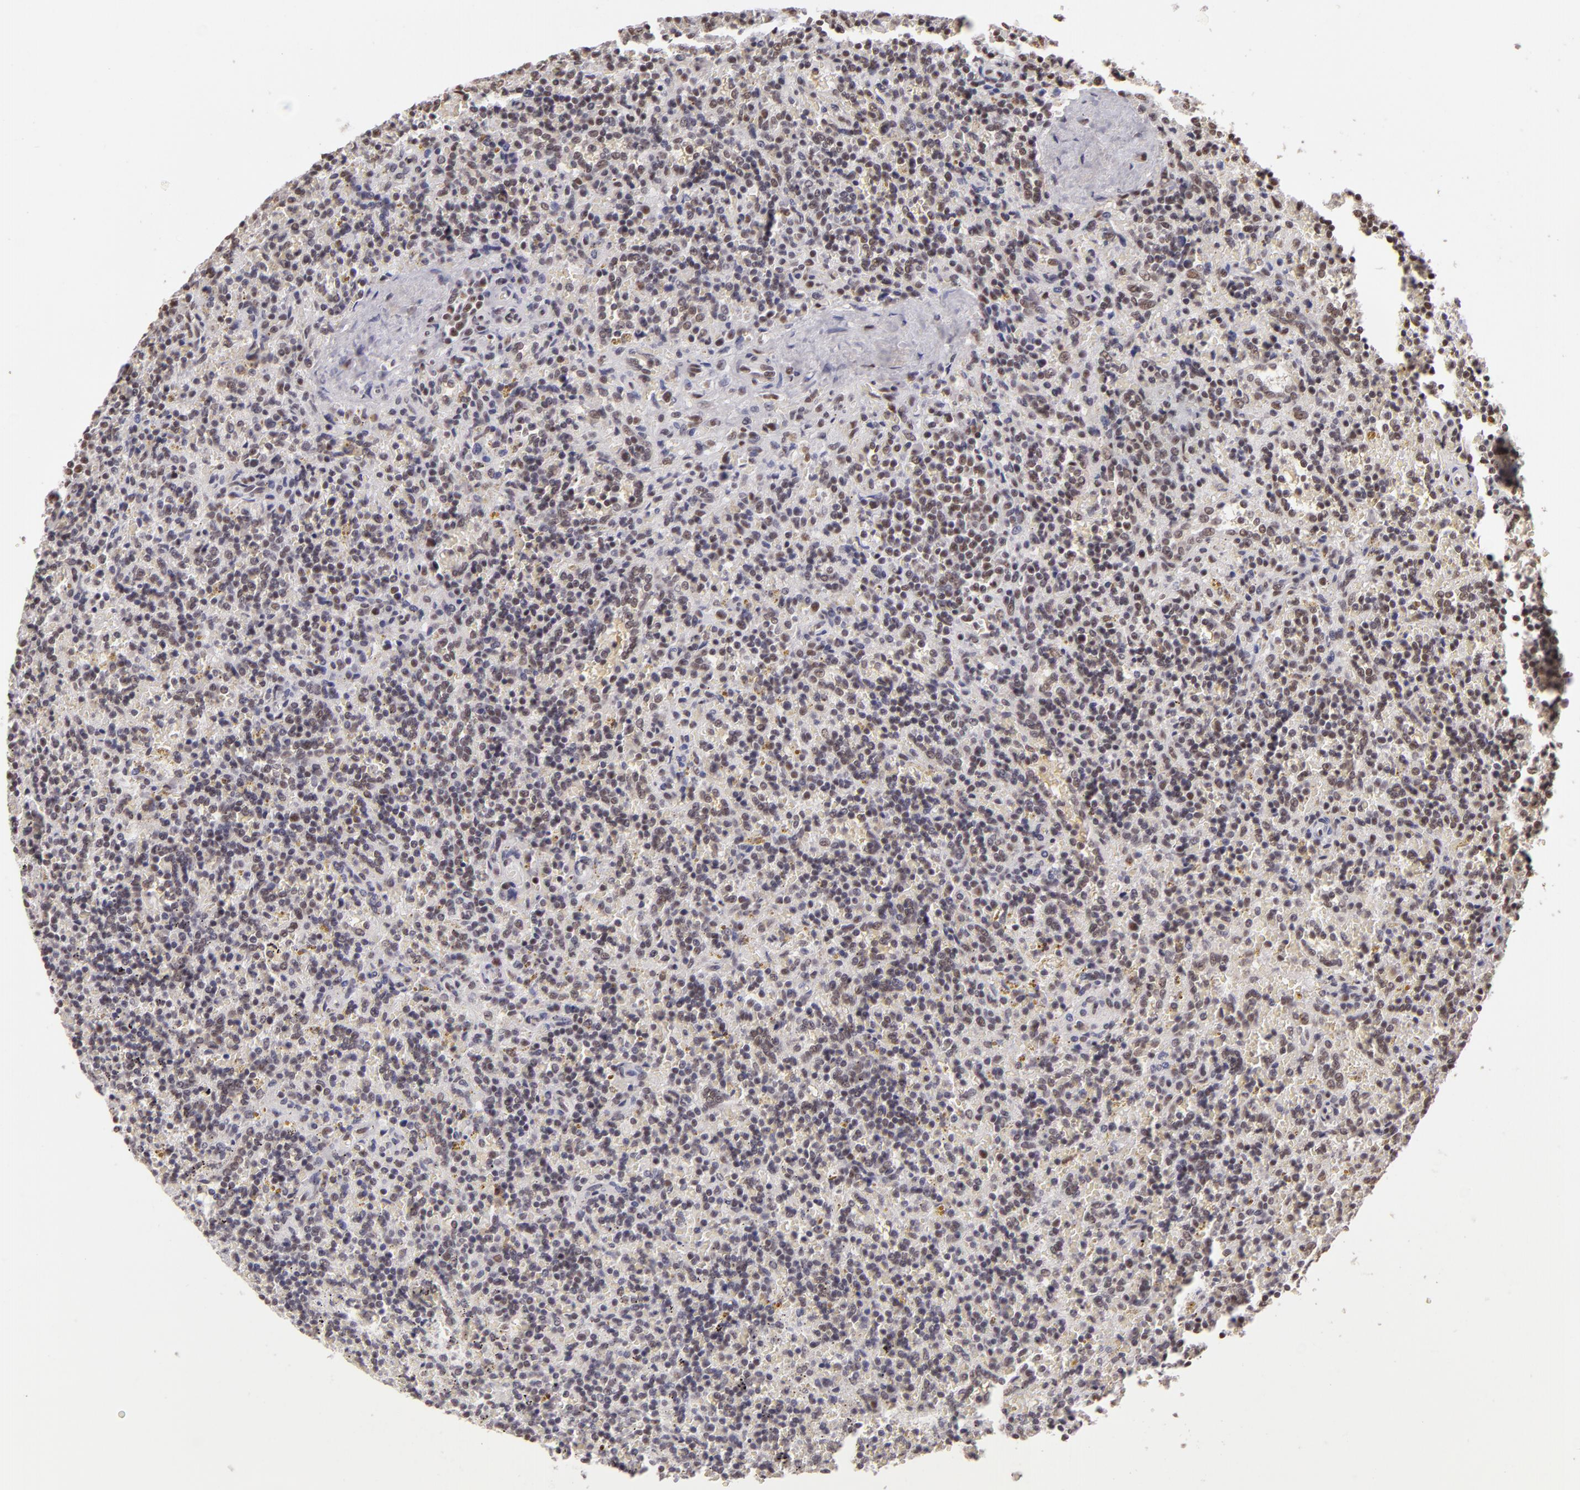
{"staining": {"intensity": "weak", "quantity": "<25%", "location": "nuclear"}, "tissue": "lymphoma", "cell_type": "Tumor cells", "image_type": "cancer", "snomed": [{"axis": "morphology", "description": "Malignant lymphoma, non-Hodgkin's type, Low grade"}, {"axis": "topography", "description": "Spleen"}], "caption": "Immunohistochemistry of low-grade malignant lymphoma, non-Hodgkin's type exhibits no positivity in tumor cells.", "gene": "INTS6", "patient": {"sex": "male", "age": 67}}